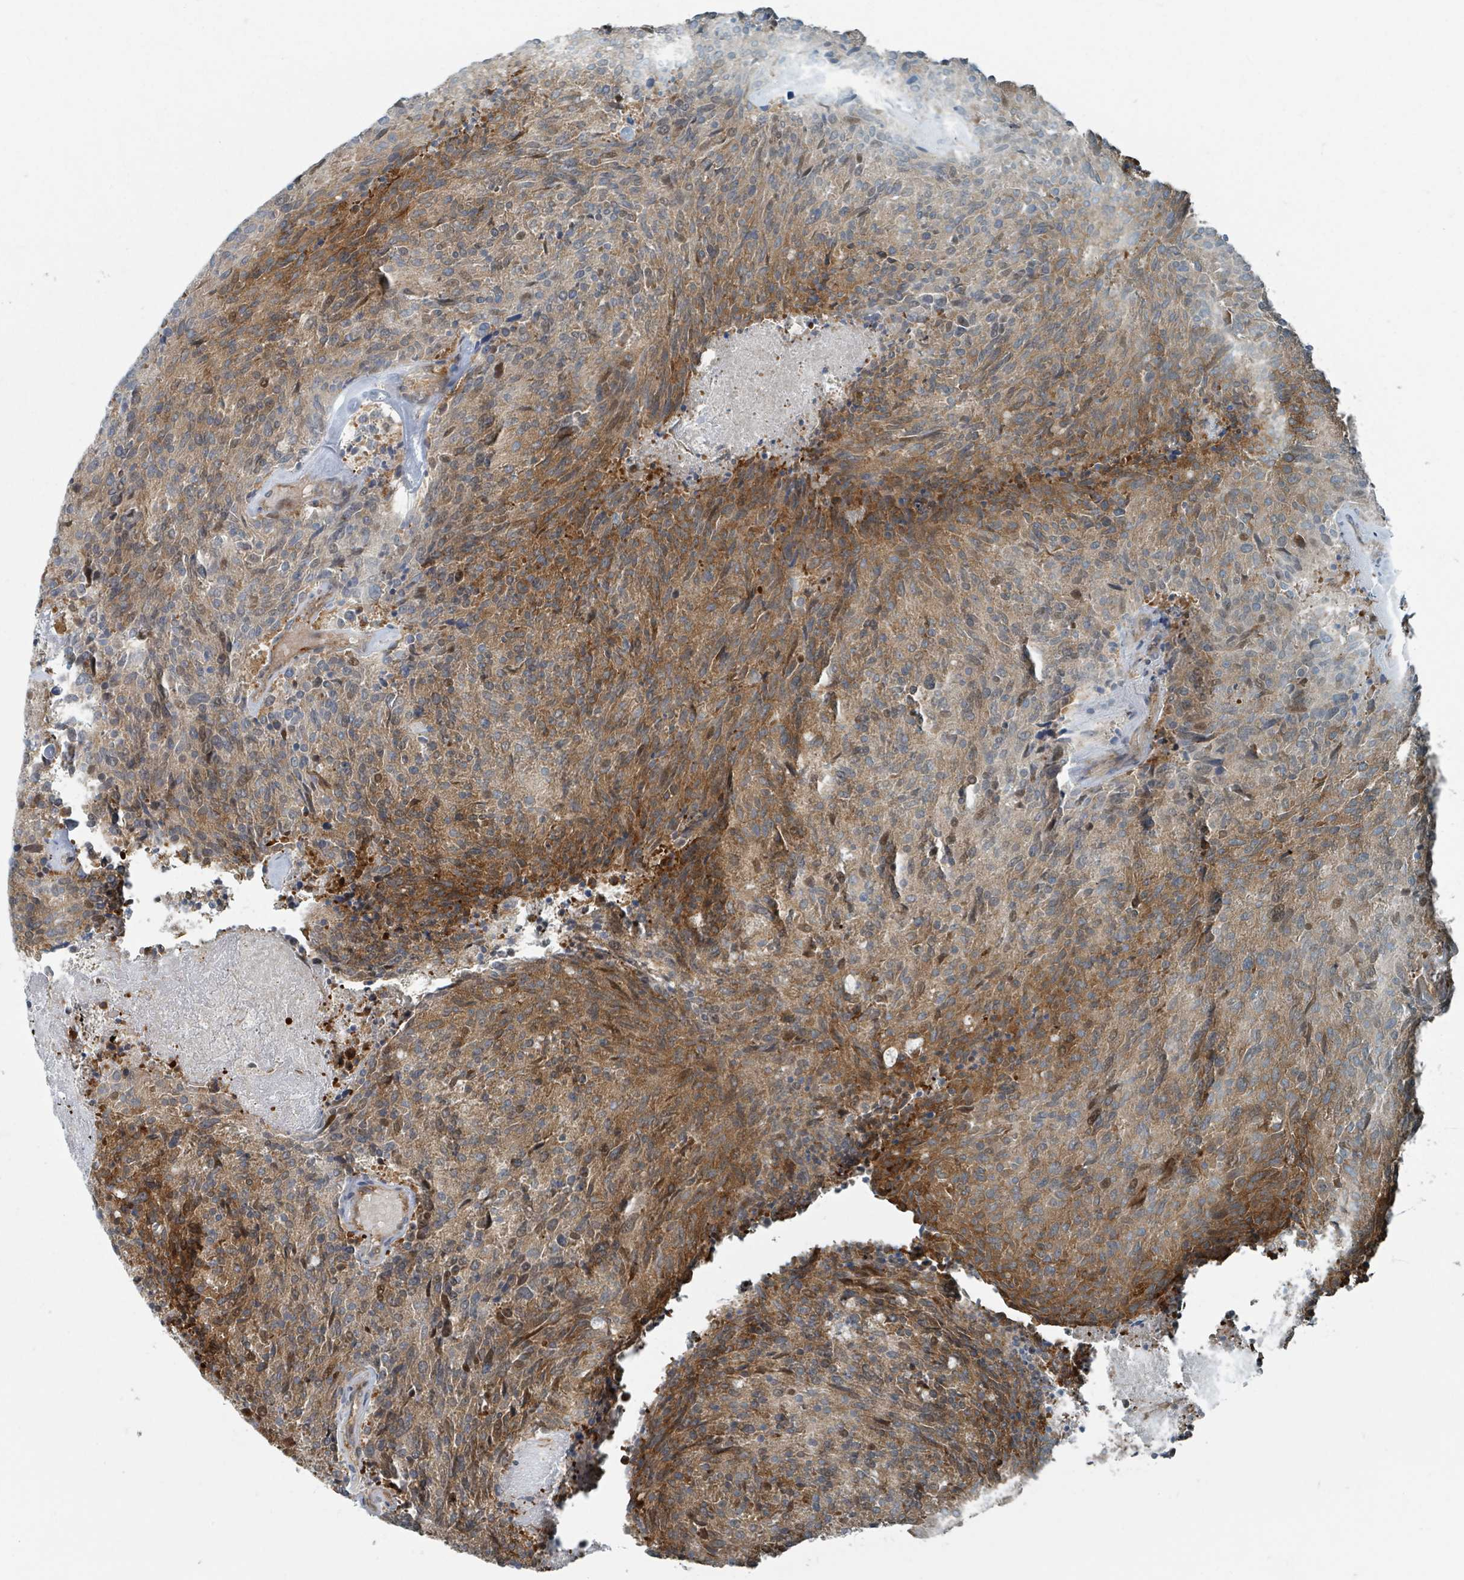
{"staining": {"intensity": "moderate", "quantity": ">75%", "location": "cytoplasmic/membranous"}, "tissue": "carcinoid", "cell_type": "Tumor cells", "image_type": "cancer", "snomed": [{"axis": "morphology", "description": "Carcinoid, malignant, NOS"}, {"axis": "topography", "description": "Pancreas"}], "caption": "The histopathology image exhibits immunohistochemical staining of carcinoid (malignant). There is moderate cytoplasmic/membranous expression is seen in about >75% of tumor cells.", "gene": "RHPN2", "patient": {"sex": "female", "age": 54}}